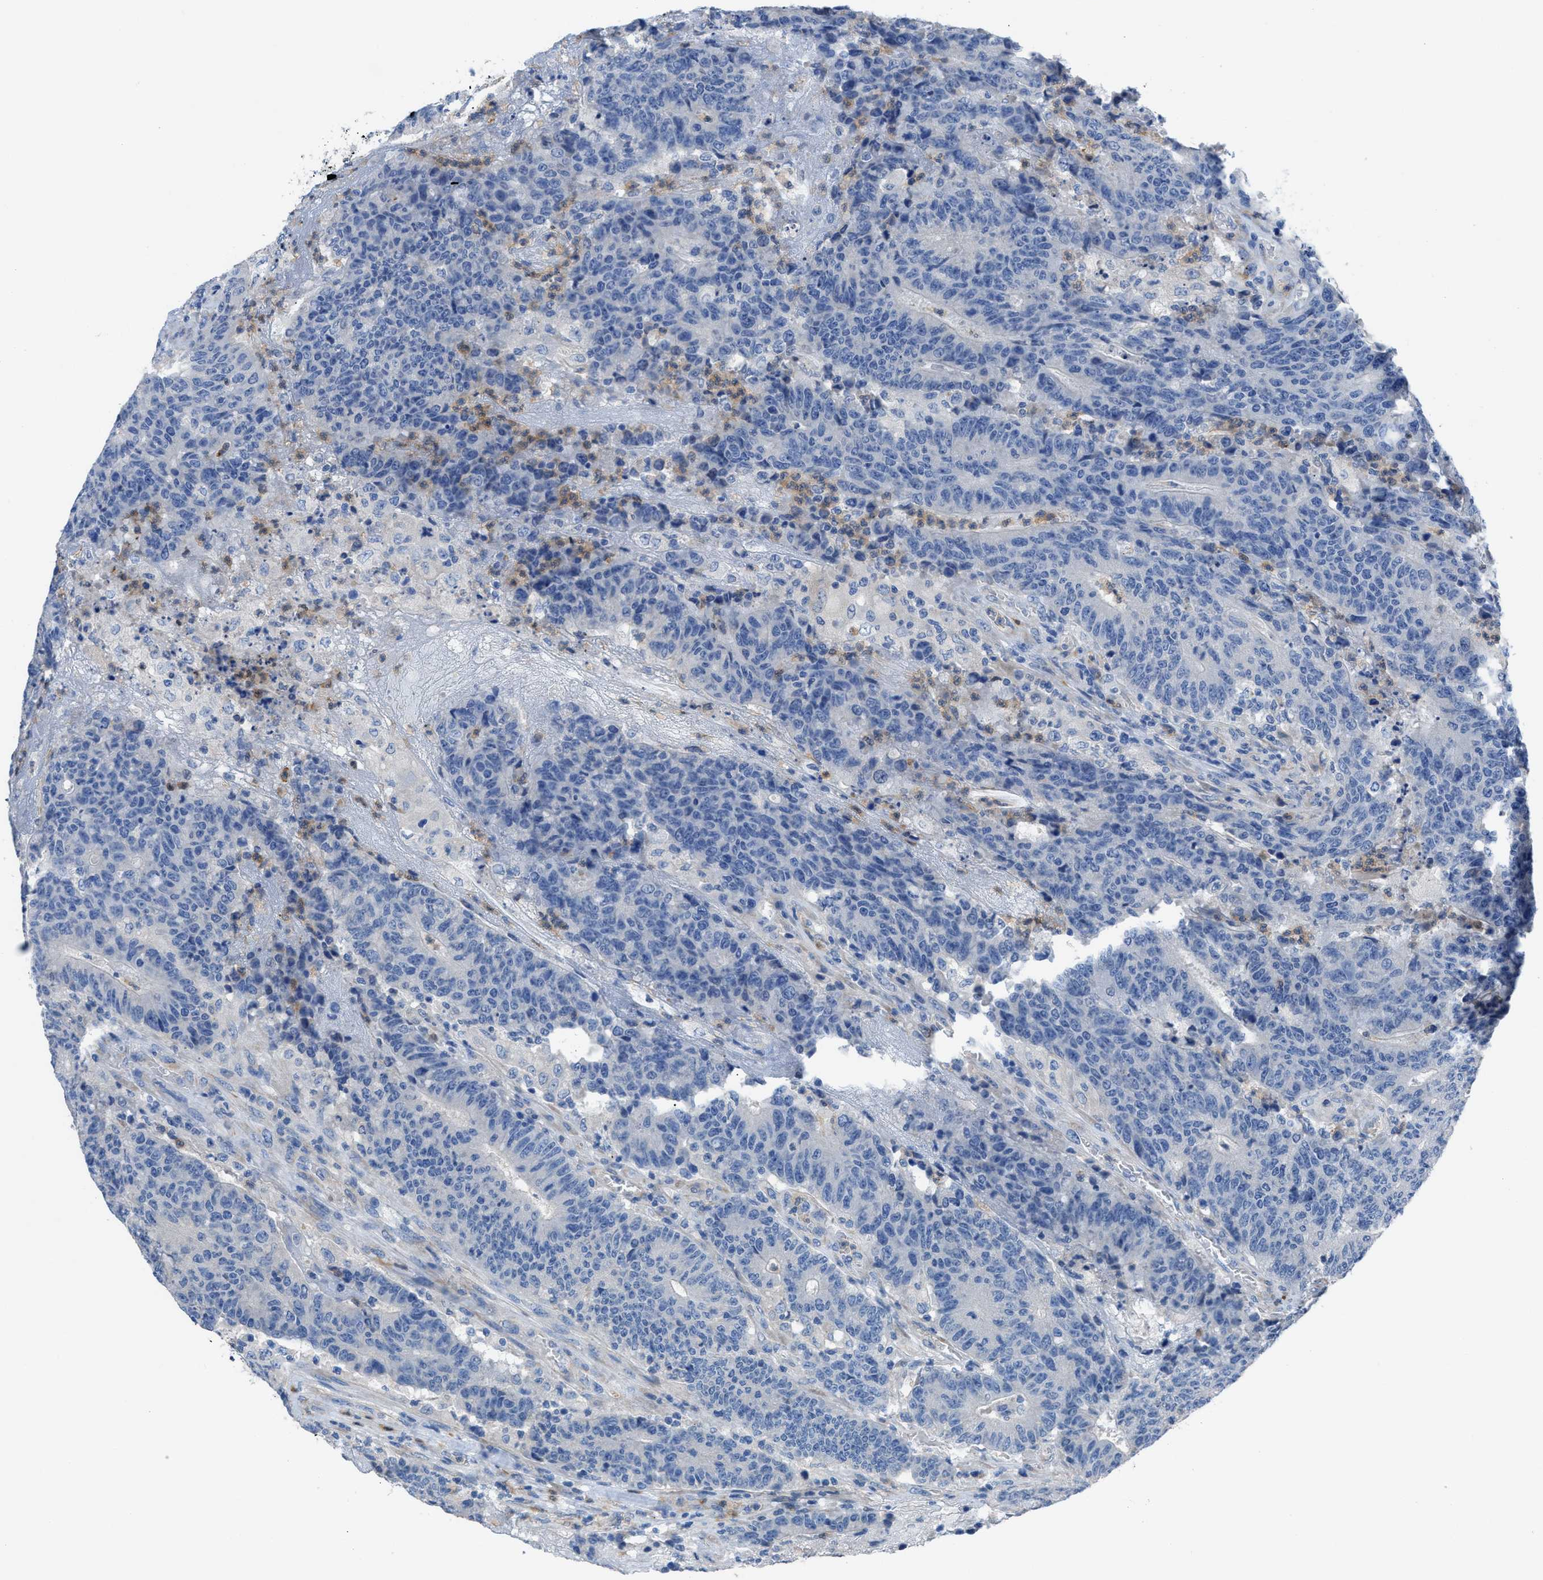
{"staining": {"intensity": "negative", "quantity": "none", "location": "none"}, "tissue": "colorectal cancer", "cell_type": "Tumor cells", "image_type": "cancer", "snomed": [{"axis": "morphology", "description": "Normal tissue, NOS"}, {"axis": "morphology", "description": "Adenocarcinoma, NOS"}, {"axis": "topography", "description": "Colon"}], "caption": "Colorectal cancer (adenocarcinoma) was stained to show a protein in brown. There is no significant staining in tumor cells.", "gene": "ITPR1", "patient": {"sex": "female", "age": 75}}